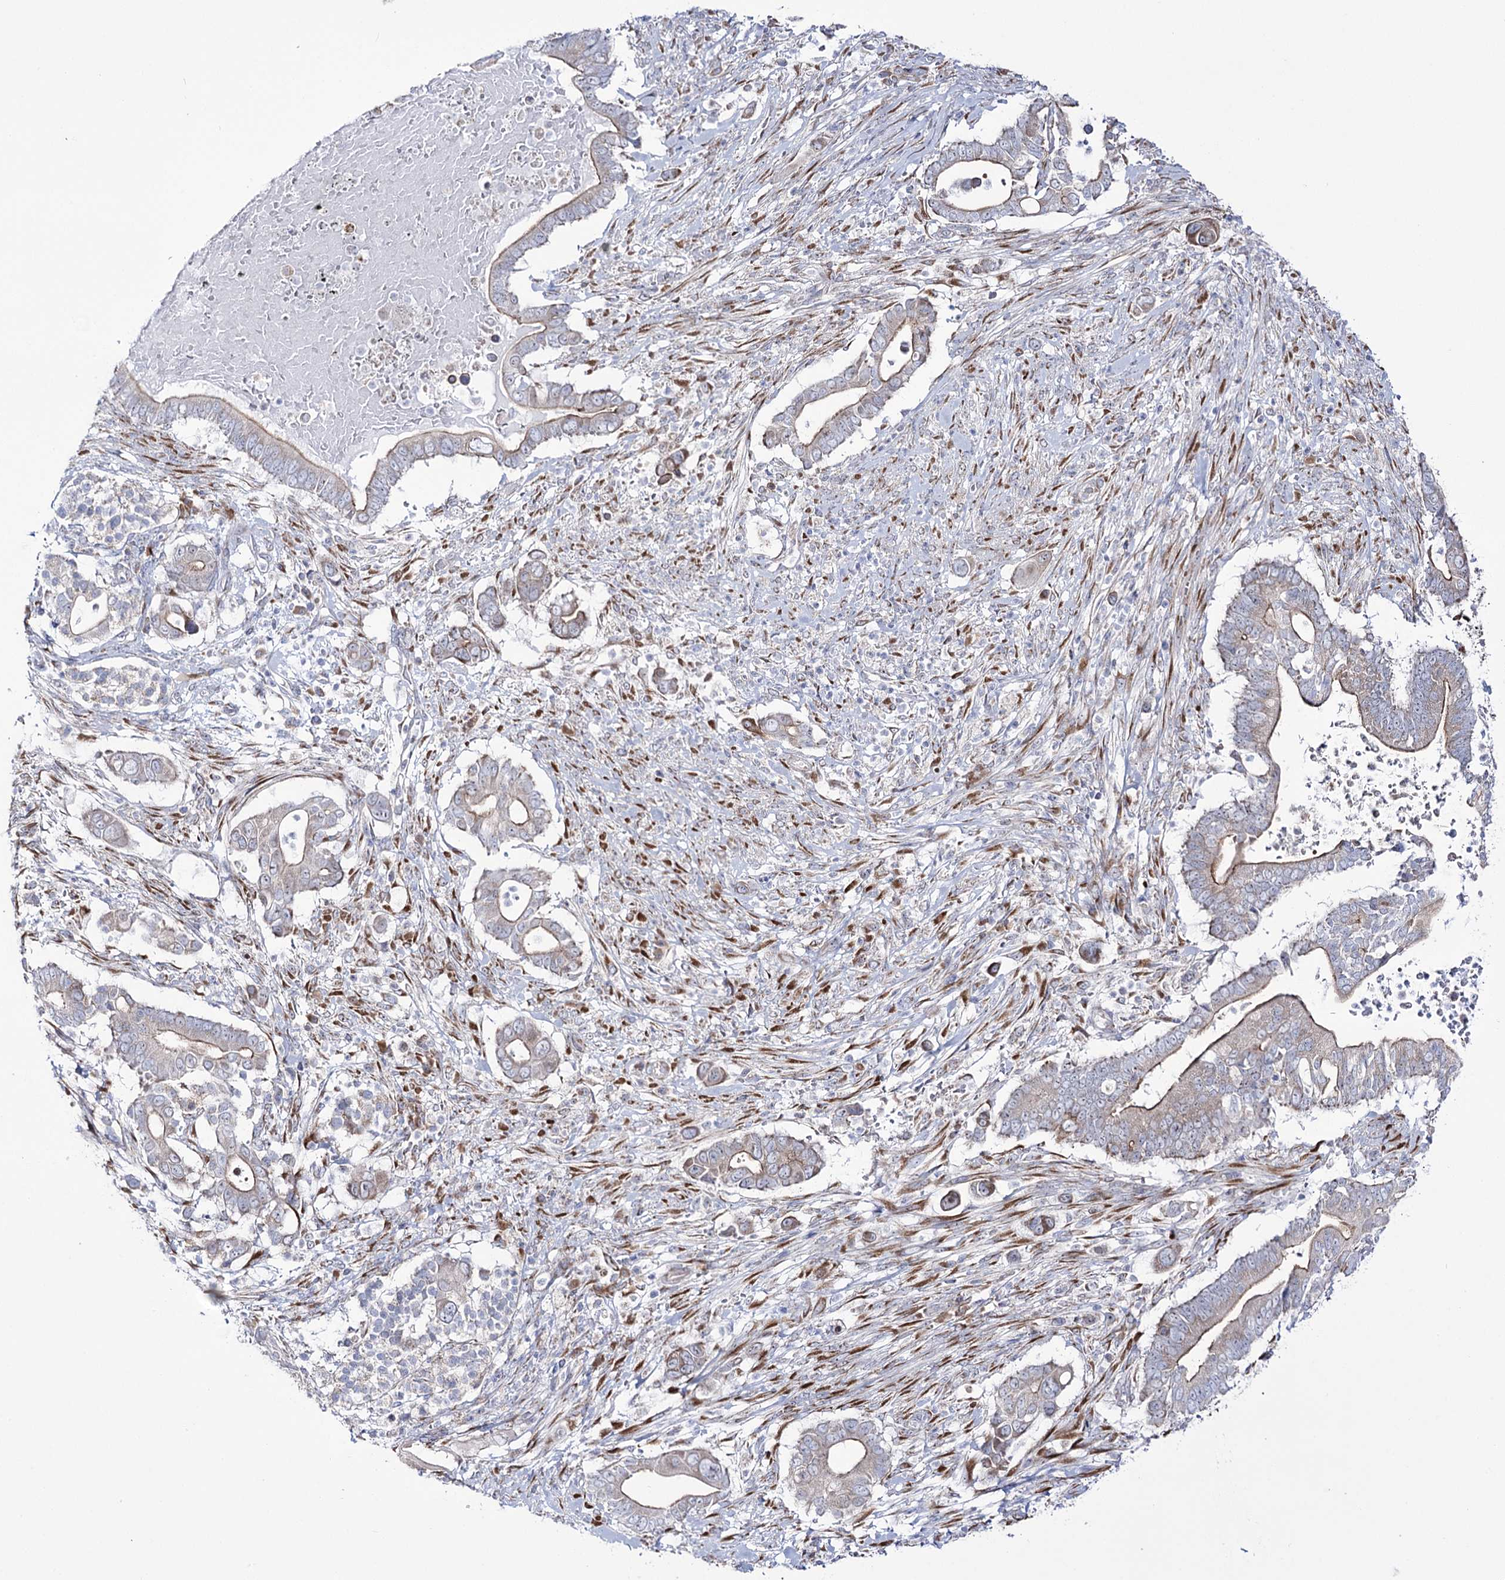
{"staining": {"intensity": "weak", "quantity": "25%-75%", "location": "cytoplasmic/membranous"}, "tissue": "pancreatic cancer", "cell_type": "Tumor cells", "image_type": "cancer", "snomed": [{"axis": "morphology", "description": "Adenocarcinoma, NOS"}, {"axis": "topography", "description": "Pancreas"}], "caption": "Immunohistochemistry (IHC) of pancreatic cancer (adenocarcinoma) reveals low levels of weak cytoplasmic/membranous staining in about 25%-75% of tumor cells.", "gene": "METTL5", "patient": {"sex": "male", "age": 68}}